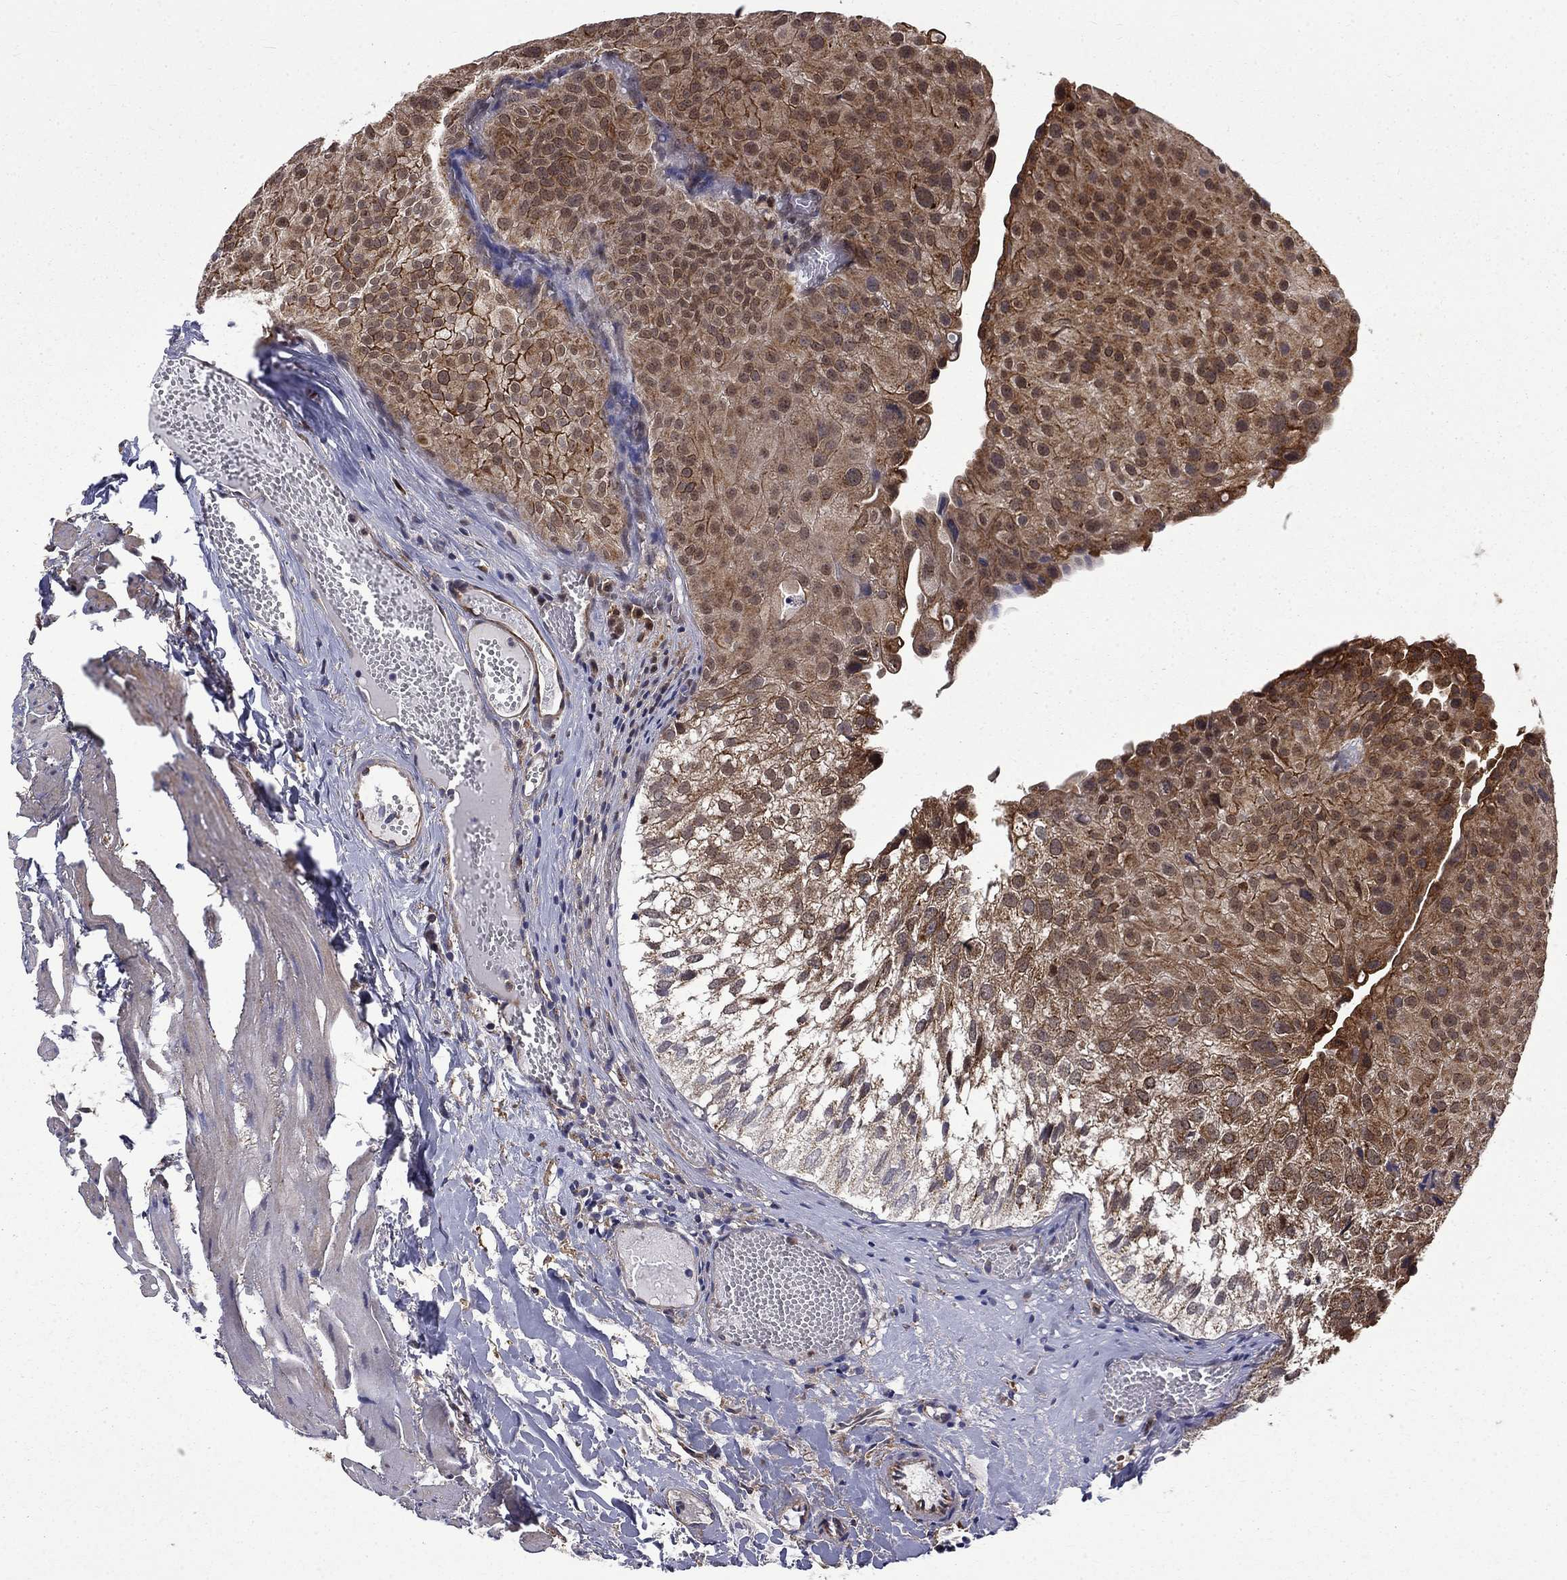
{"staining": {"intensity": "strong", "quantity": "25%-75%", "location": "cytoplasmic/membranous"}, "tissue": "urothelial cancer", "cell_type": "Tumor cells", "image_type": "cancer", "snomed": [{"axis": "morphology", "description": "Urothelial carcinoma, Low grade"}, {"axis": "topography", "description": "Urinary bladder"}], "caption": "A histopathology image of human urothelial cancer stained for a protein reveals strong cytoplasmic/membranous brown staining in tumor cells.", "gene": "KPNA3", "patient": {"sex": "female", "age": 78}}